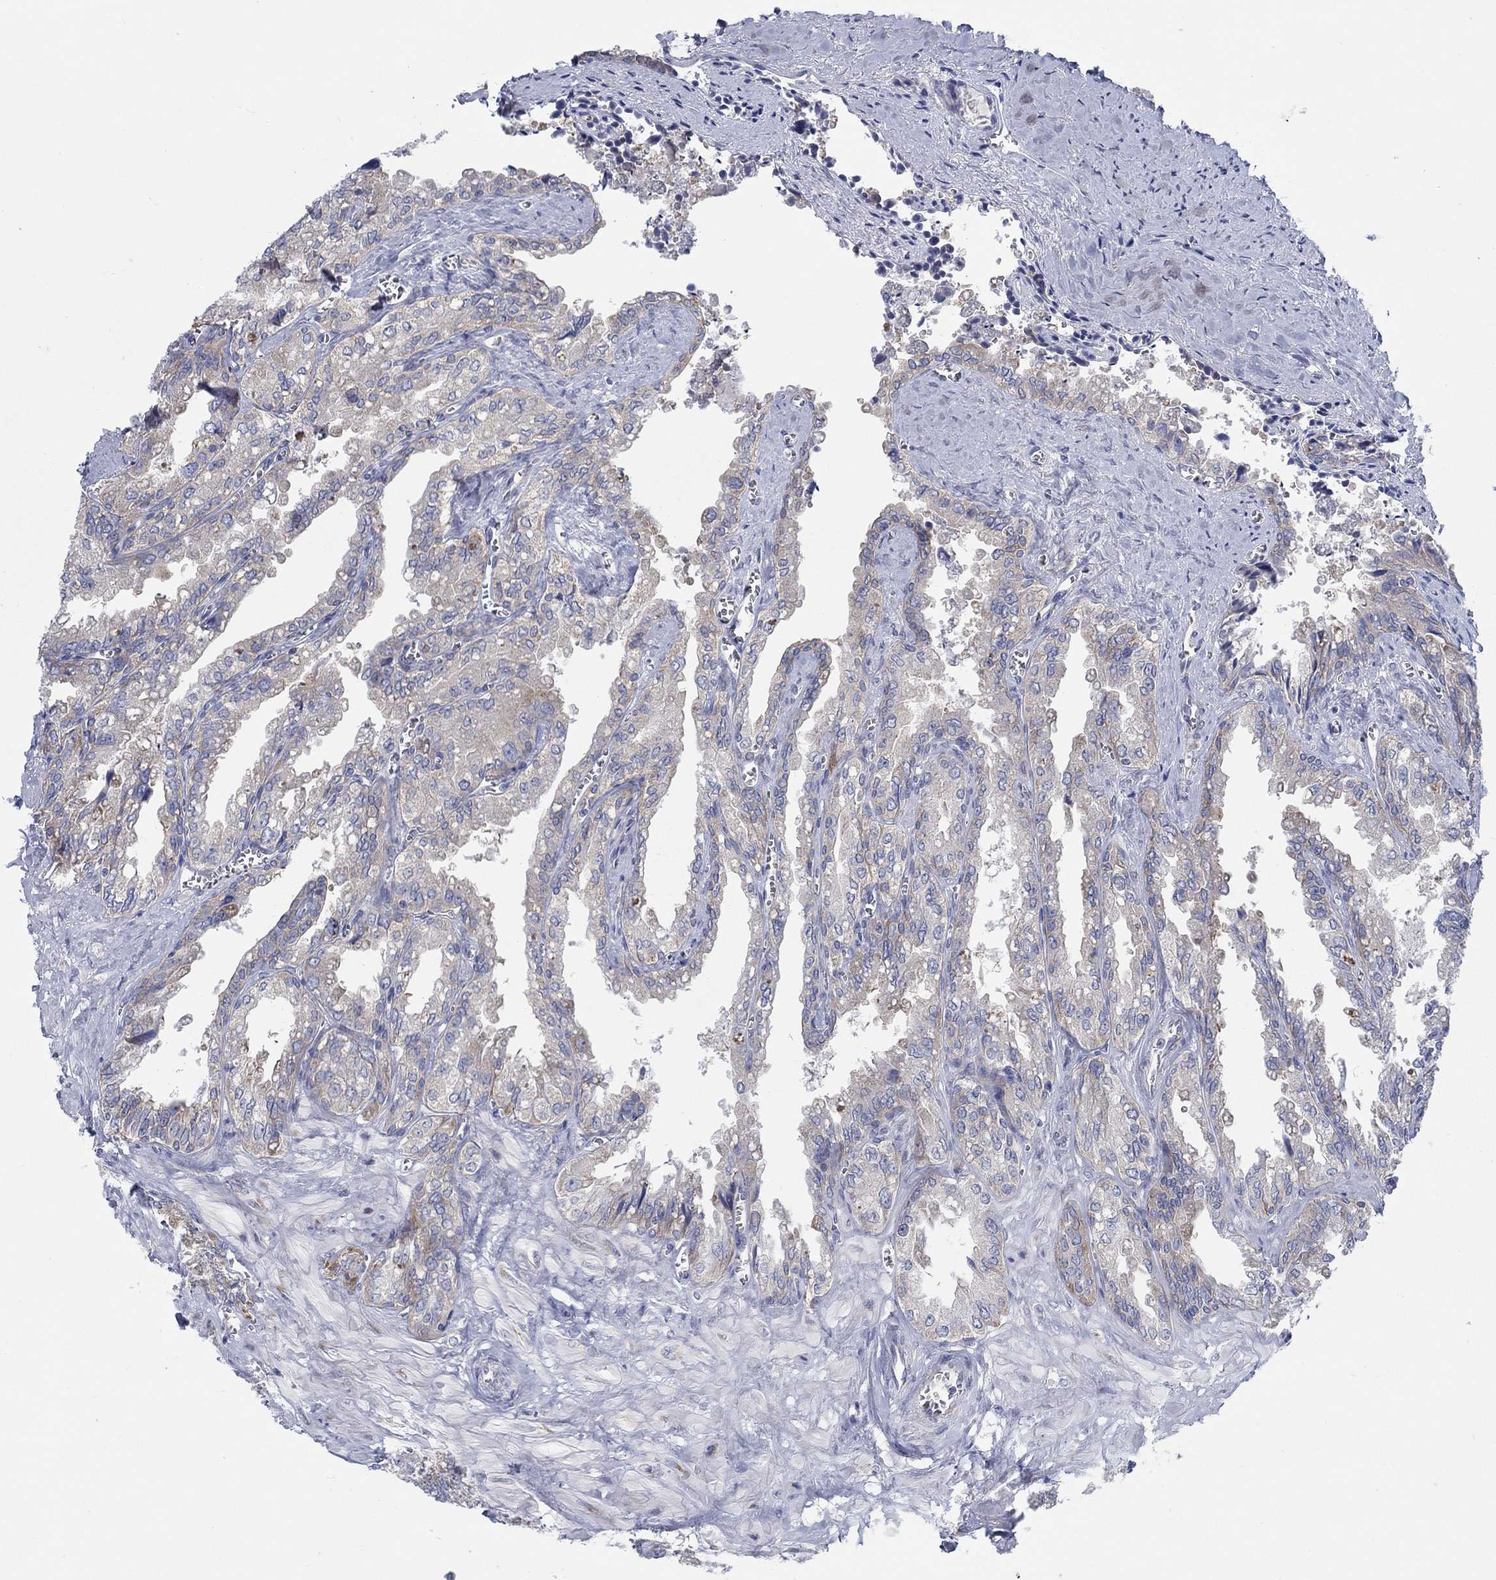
{"staining": {"intensity": "weak", "quantity": "25%-75%", "location": "cytoplasmic/membranous"}, "tissue": "seminal vesicle", "cell_type": "Glandular cells", "image_type": "normal", "snomed": [{"axis": "morphology", "description": "Normal tissue, NOS"}, {"axis": "topography", "description": "Seminal veicle"}], "caption": "Seminal vesicle stained for a protein shows weak cytoplasmic/membranous positivity in glandular cells. The staining is performed using DAB brown chromogen to label protein expression. The nuclei are counter-stained blue using hematoxylin.", "gene": "TMEM59", "patient": {"sex": "male", "age": 67}}